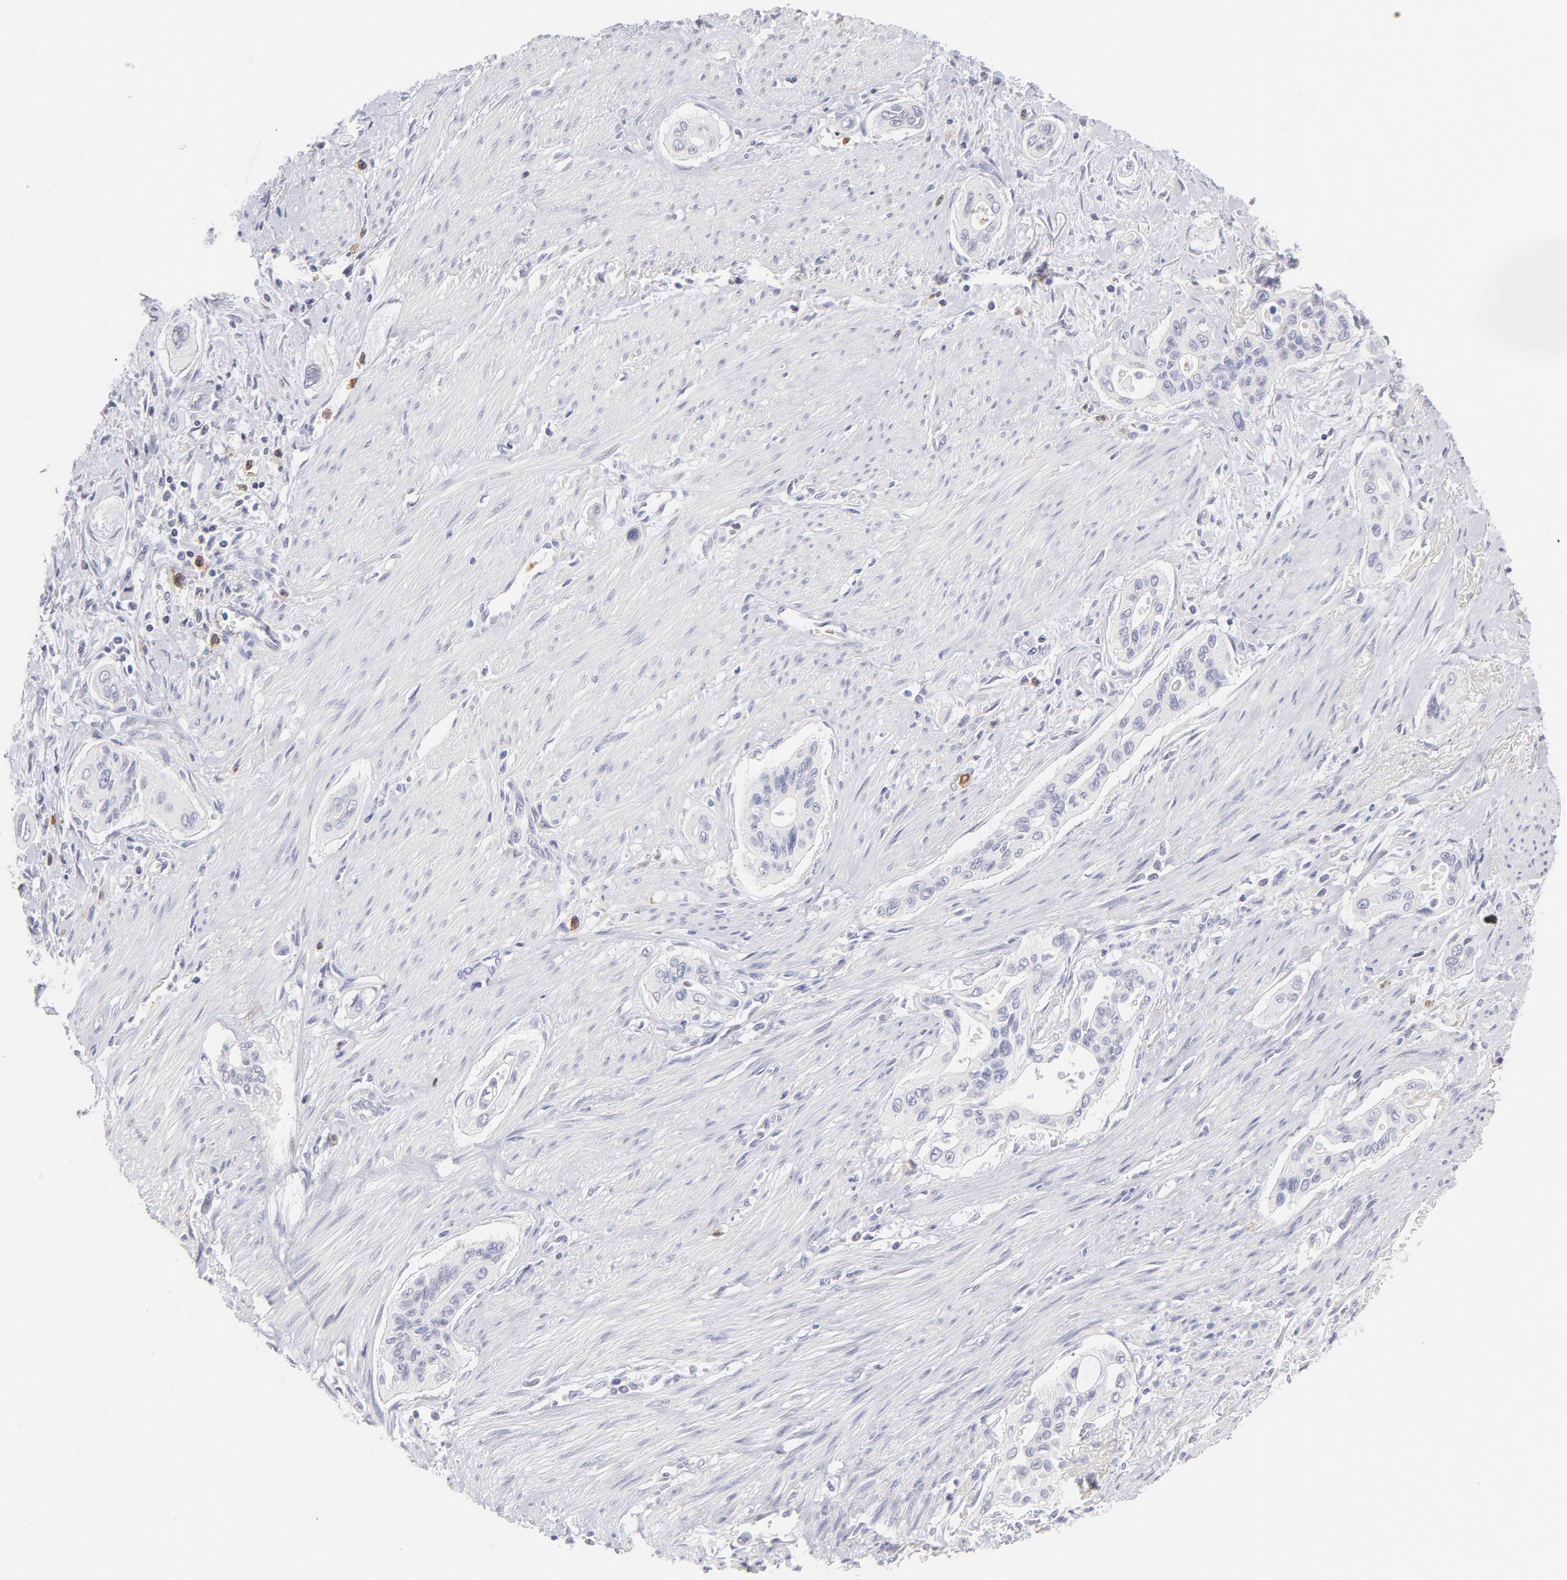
{"staining": {"intensity": "negative", "quantity": "none", "location": "none"}, "tissue": "pancreatic cancer", "cell_type": "Tumor cells", "image_type": "cancer", "snomed": [{"axis": "morphology", "description": "Adenocarcinoma, NOS"}, {"axis": "topography", "description": "Pancreas"}], "caption": "Immunohistochemistry (IHC) photomicrograph of adenocarcinoma (pancreatic) stained for a protein (brown), which demonstrates no expression in tumor cells.", "gene": "LTB4R", "patient": {"sex": "male", "age": 77}}